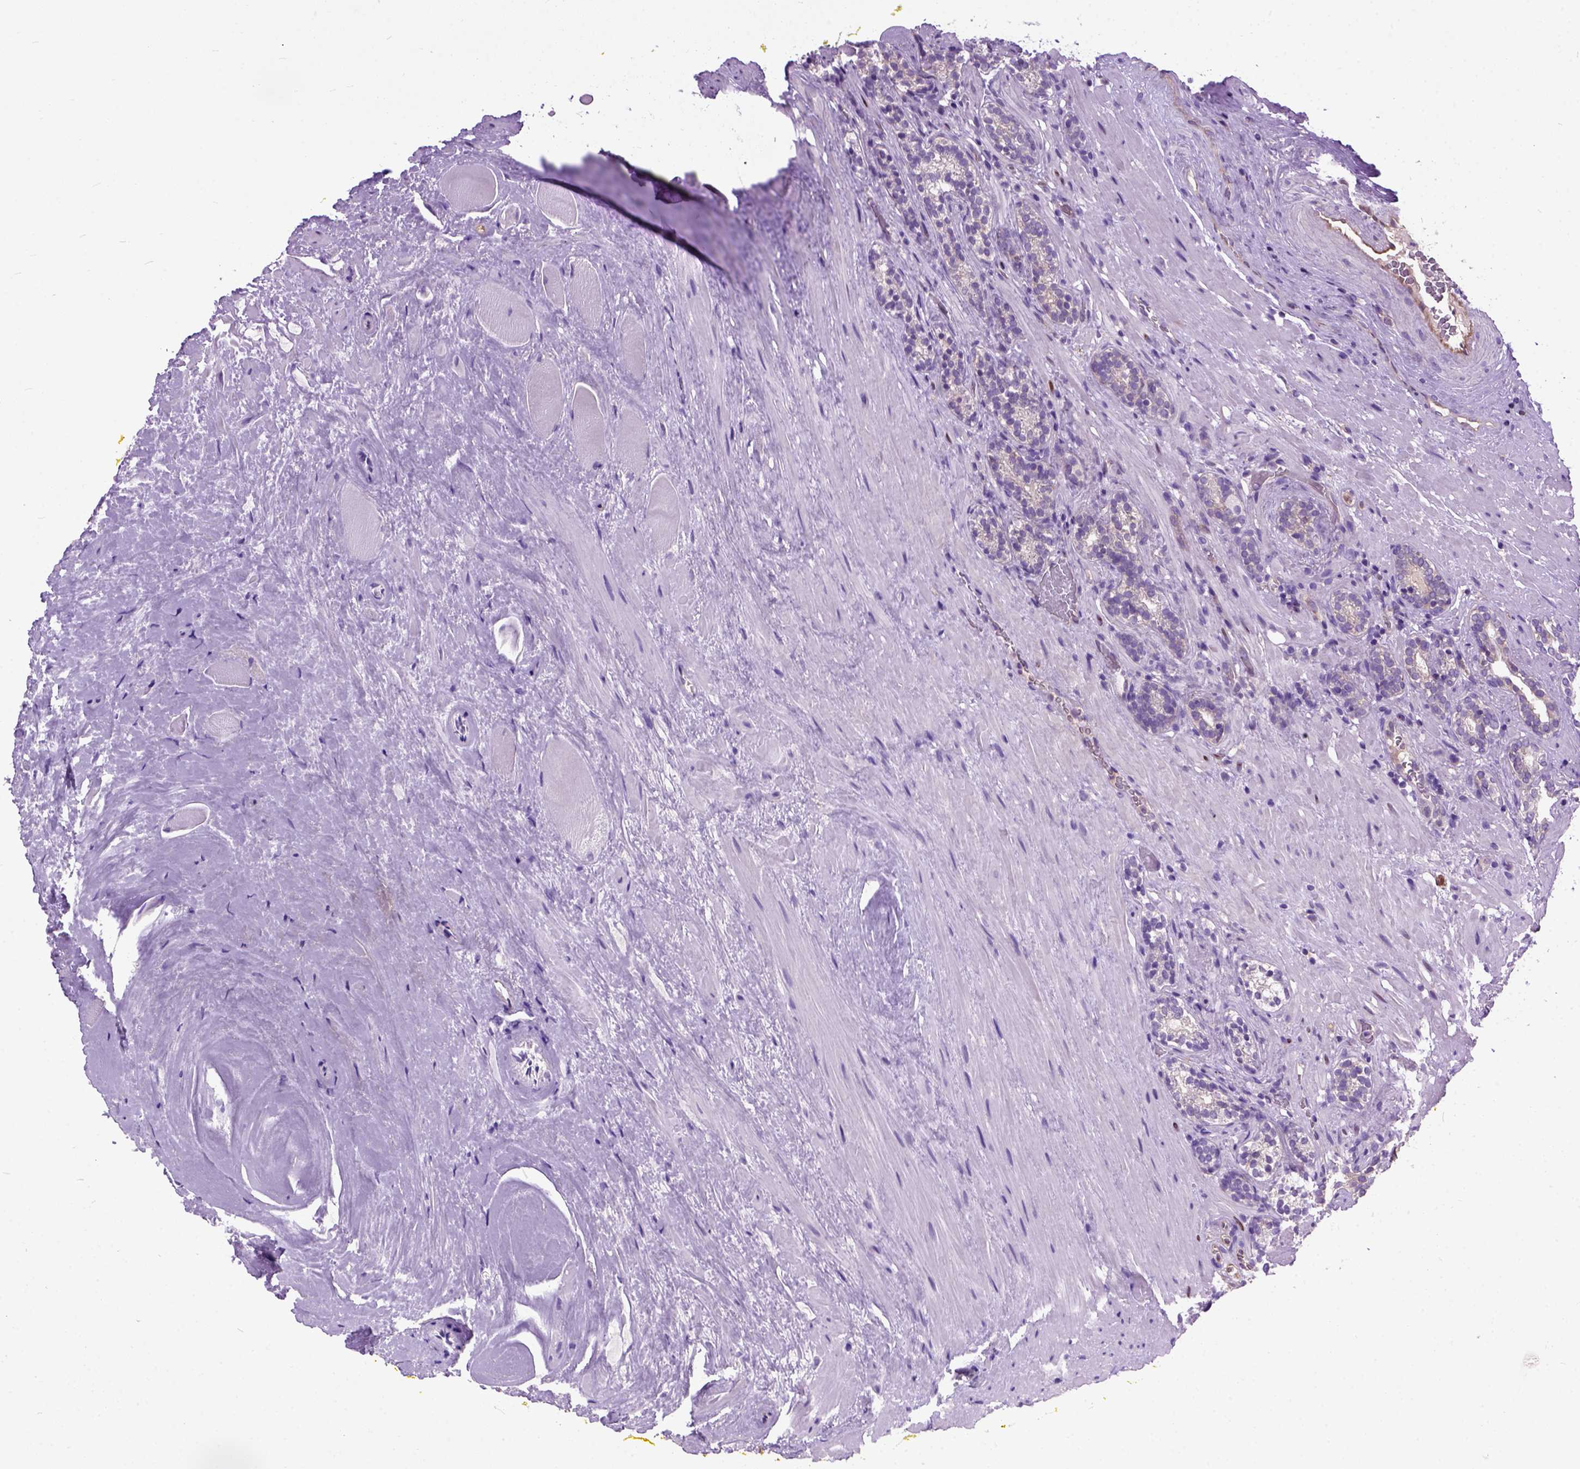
{"staining": {"intensity": "negative", "quantity": "none", "location": "none"}, "tissue": "prostate cancer", "cell_type": "Tumor cells", "image_type": "cancer", "snomed": [{"axis": "morphology", "description": "Adenocarcinoma, NOS"}, {"axis": "topography", "description": "Prostate"}], "caption": "Adenocarcinoma (prostate) was stained to show a protein in brown. There is no significant expression in tumor cells. (Brightfield microscopy of DAB (3,3'-diaminobenzidine) immunohistochemistry (IHC) at high magnification).", "gene": "SEMA4F", "patient": {"sex": "male", "age": 66}}